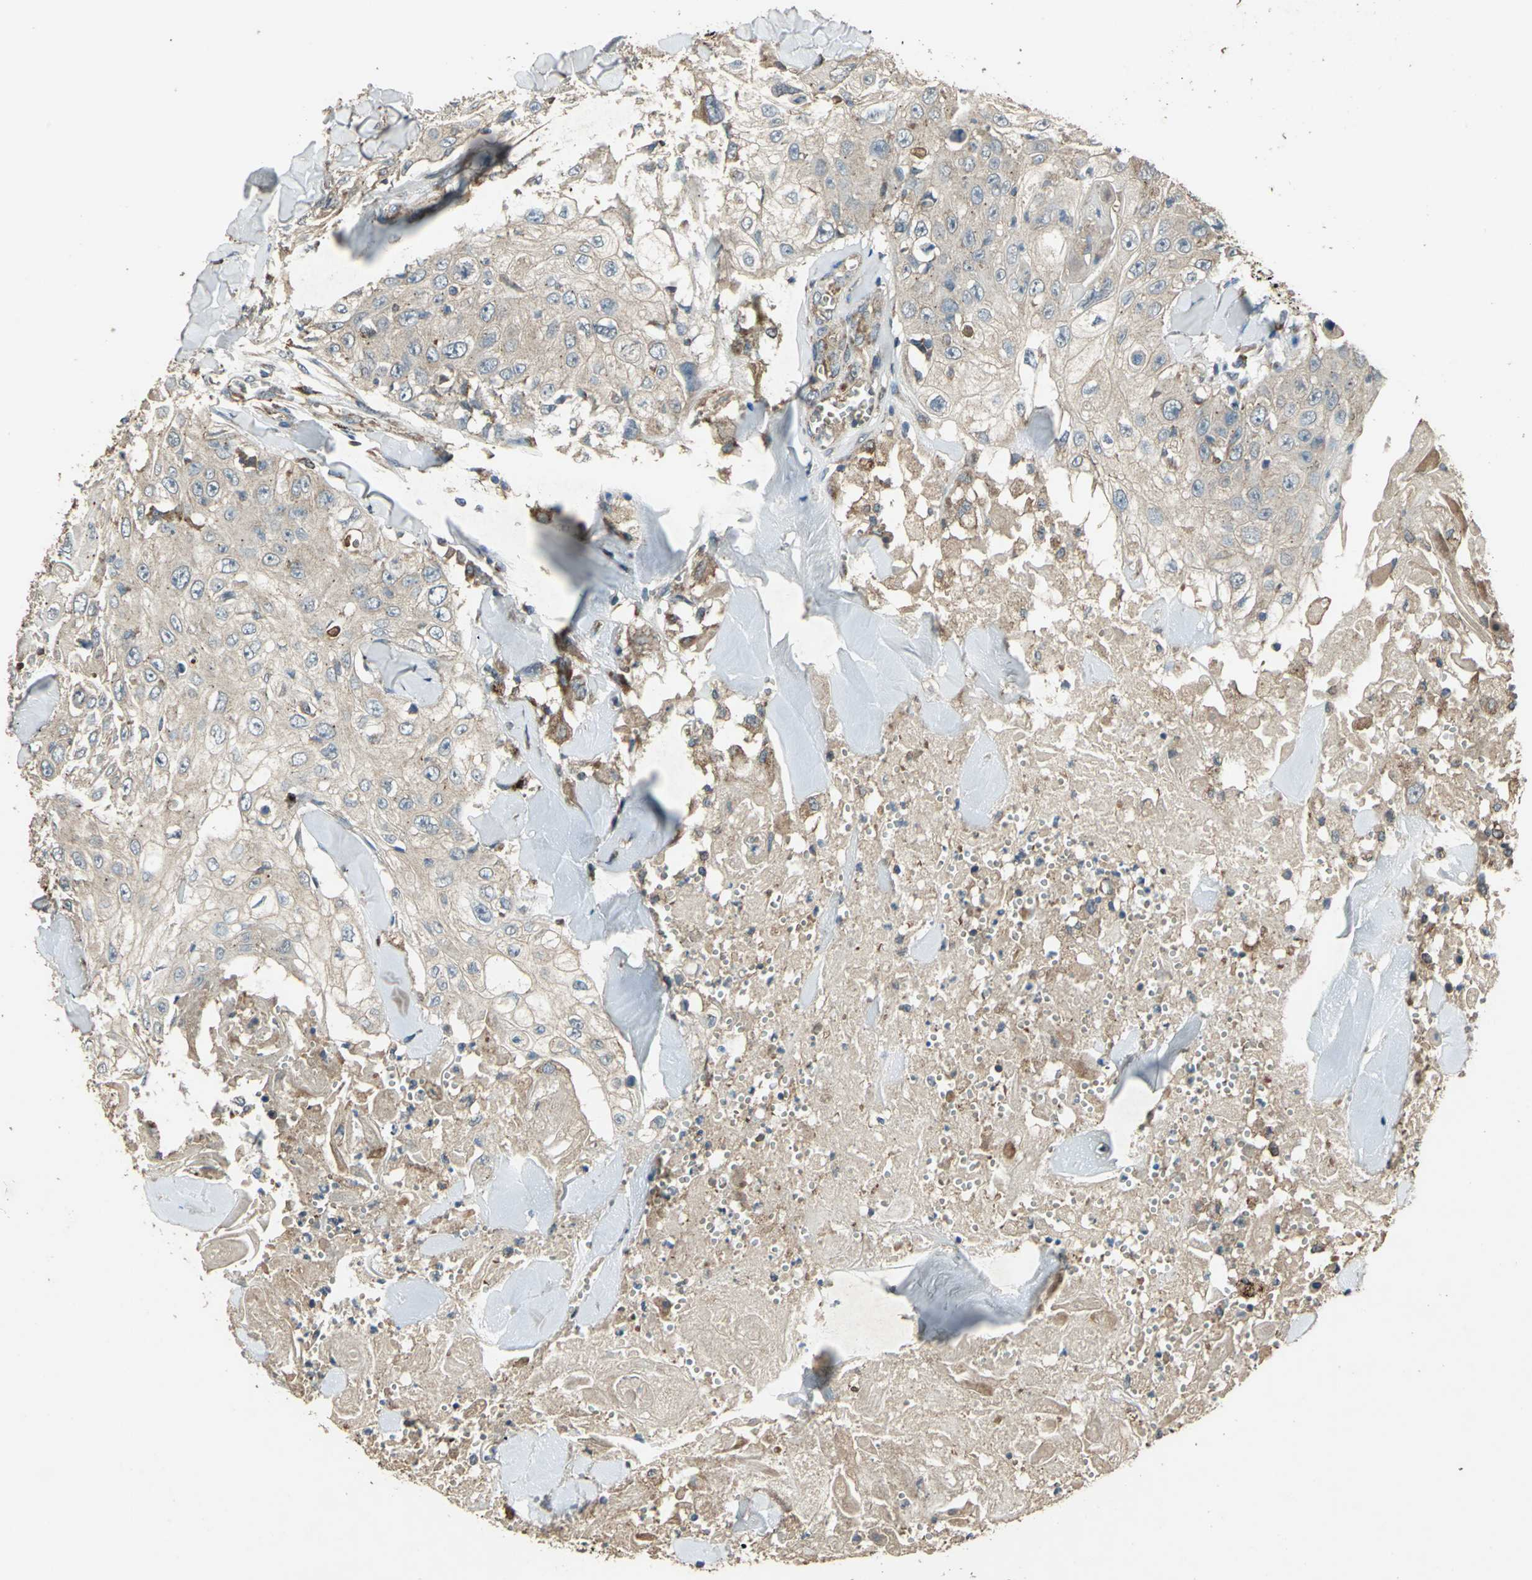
{"staining": {"intensity": "weak", "quantity": ">75%", "location": "cytoplasmic/membranous"}, "tissue": "skin cancer", "cell_type": "Tumor cells", "image_type": "cancer", "snomed": [{"axis": "morphology", "description": "Squamous cell carcinoma, NOS"}, {"axis": "topography", "description": "Skin"}], "caption": "A micrograph of human squamous cell carcinoma (skin) stained for a protein displays weak cytoplasmic/membranous brown staining in tumor cells.", "gene": "POLRMT", "patient": {"sex": "male", "age": 86}}